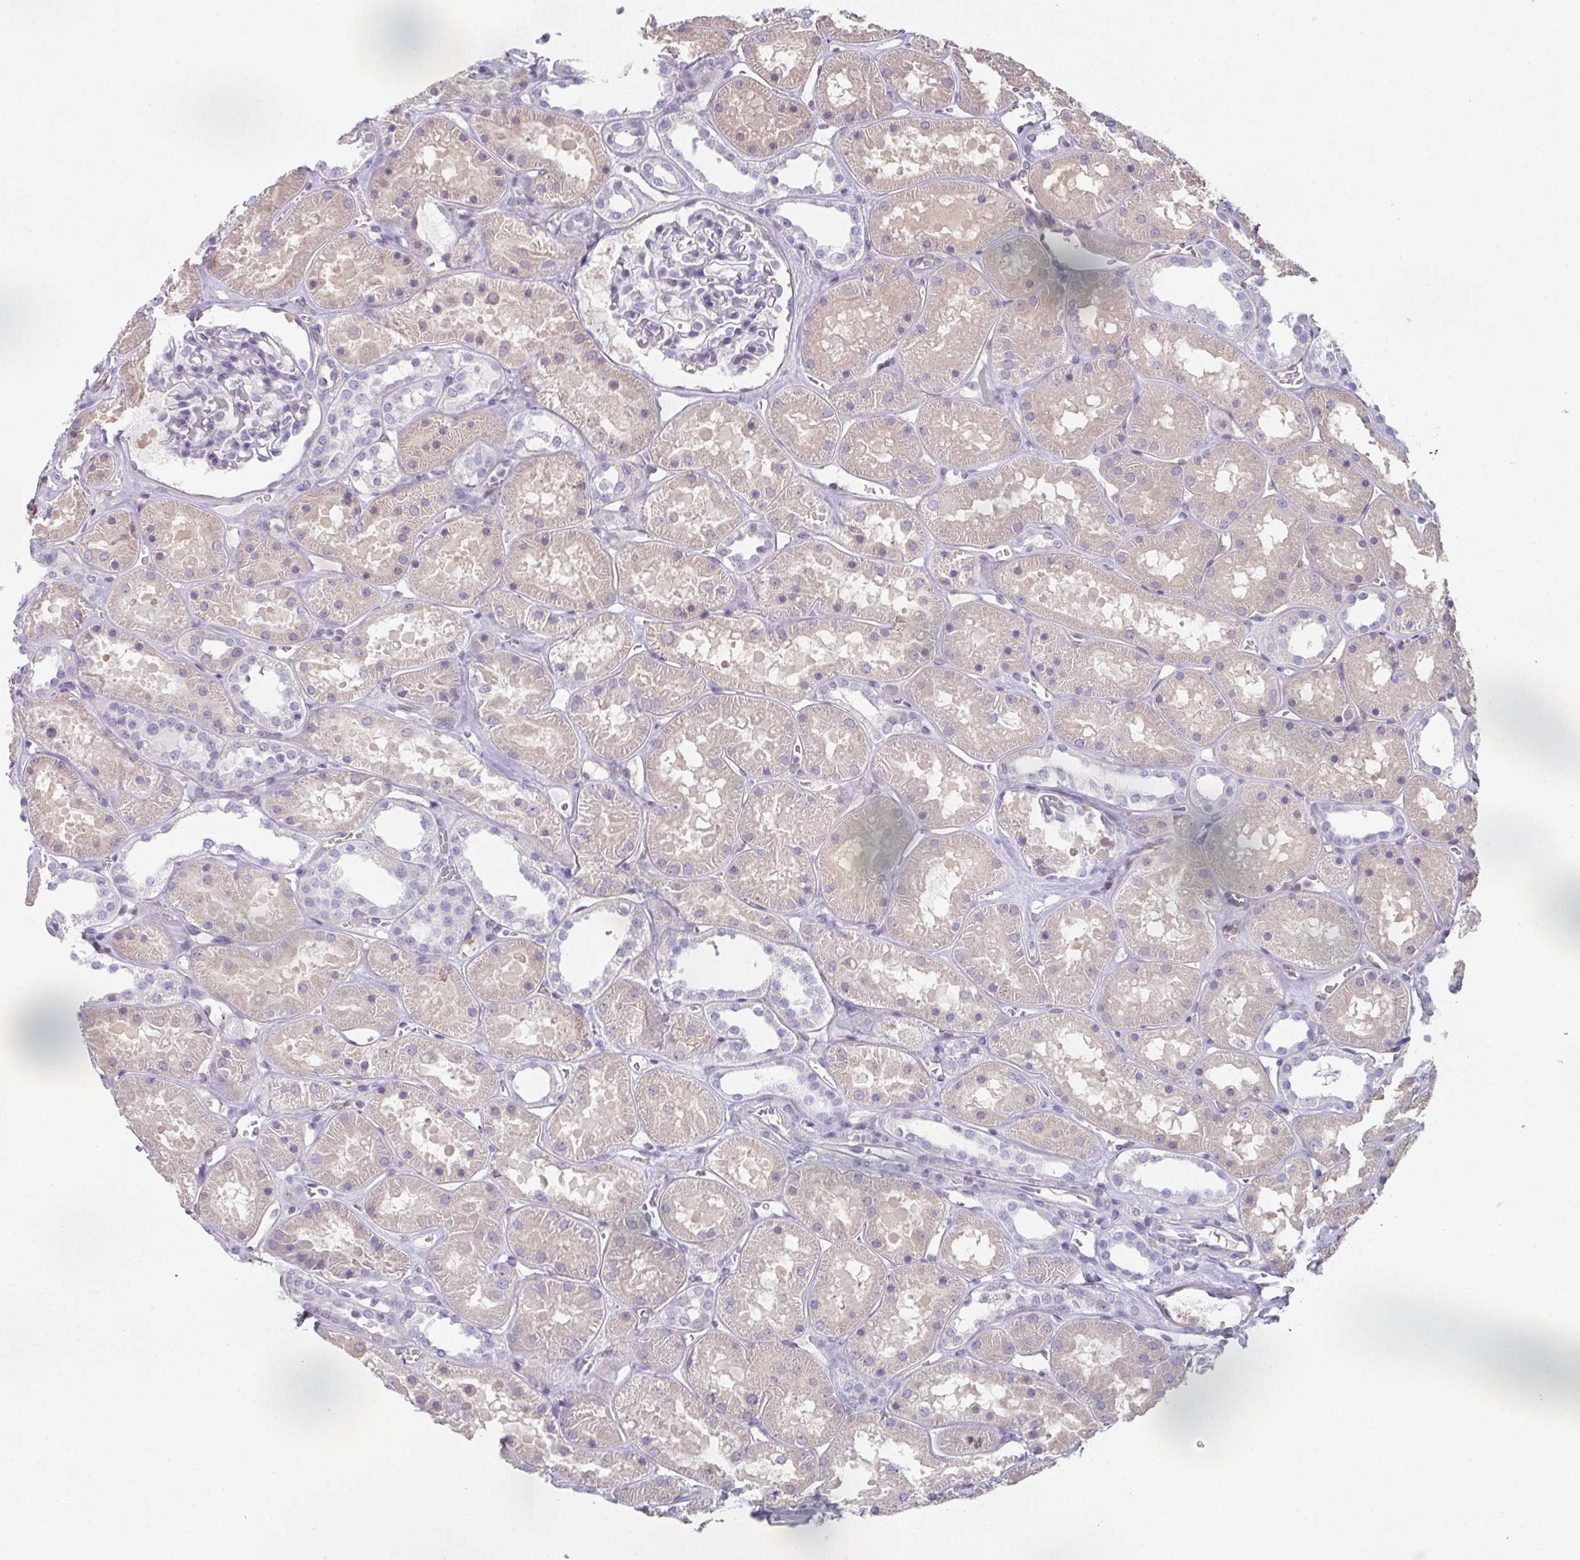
{"staining": {"intensity": "negative", "quantity": "none", "location": "none"}, "tissue": "kidney", "cell_type": "Cells in glomeruli", "image_type": "normal", "snomed": [{"axis": "morphology", "description": "Normal tissue, NOS"}, {"axis": "topography", "description": "Kidney"}], "caption": "A micrograph of kidney stained for a protein displays no brown staining in cells in glomeruli.", "gene": "RBP1", "patient": {"sex": "female", "age": 41}}